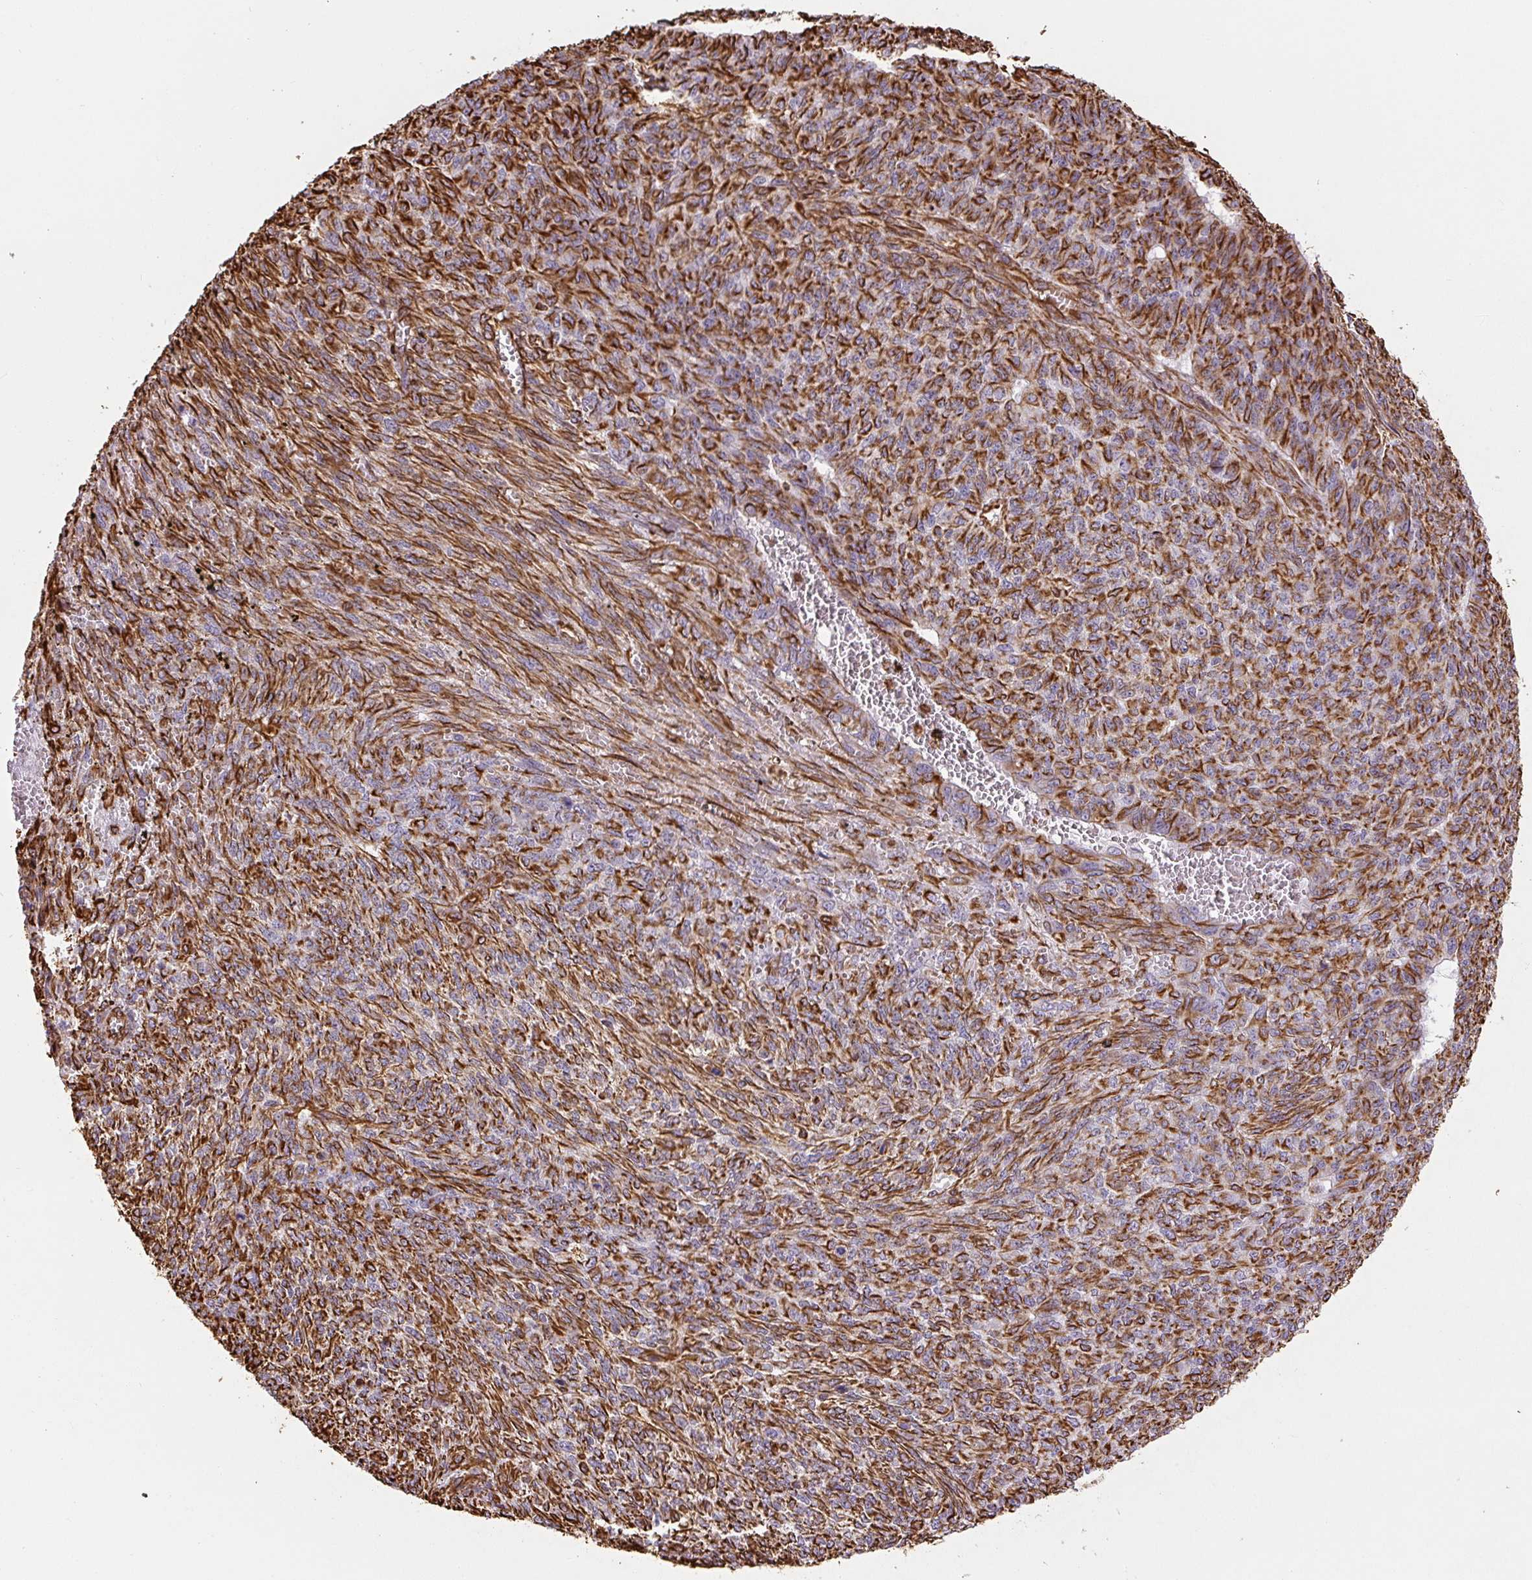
{"staining": {"intensity": "strong", "quantity": ">75%", "location": "cytoplasmic/membranous"}, "tissue": "endometrial cancer", "cell_type": "Tumor cells", "image_type": "cancer", "snomed": [{"axis": "morphology", "description": "Adenocarcinoma, NOS"}, {"axis": "topography", "description": "Endometrium"}], "caption": "This micrograph reveals endometrial cancer stained with immunohistochemistry (IHC) to label a protein in brown. The cytoplasmic/membranous of tumor cells show strong positivity for the protein. Nuclei are counter-stained blue.", "gene": "VIM", "patient": {"sex": "female", "age": 32}}